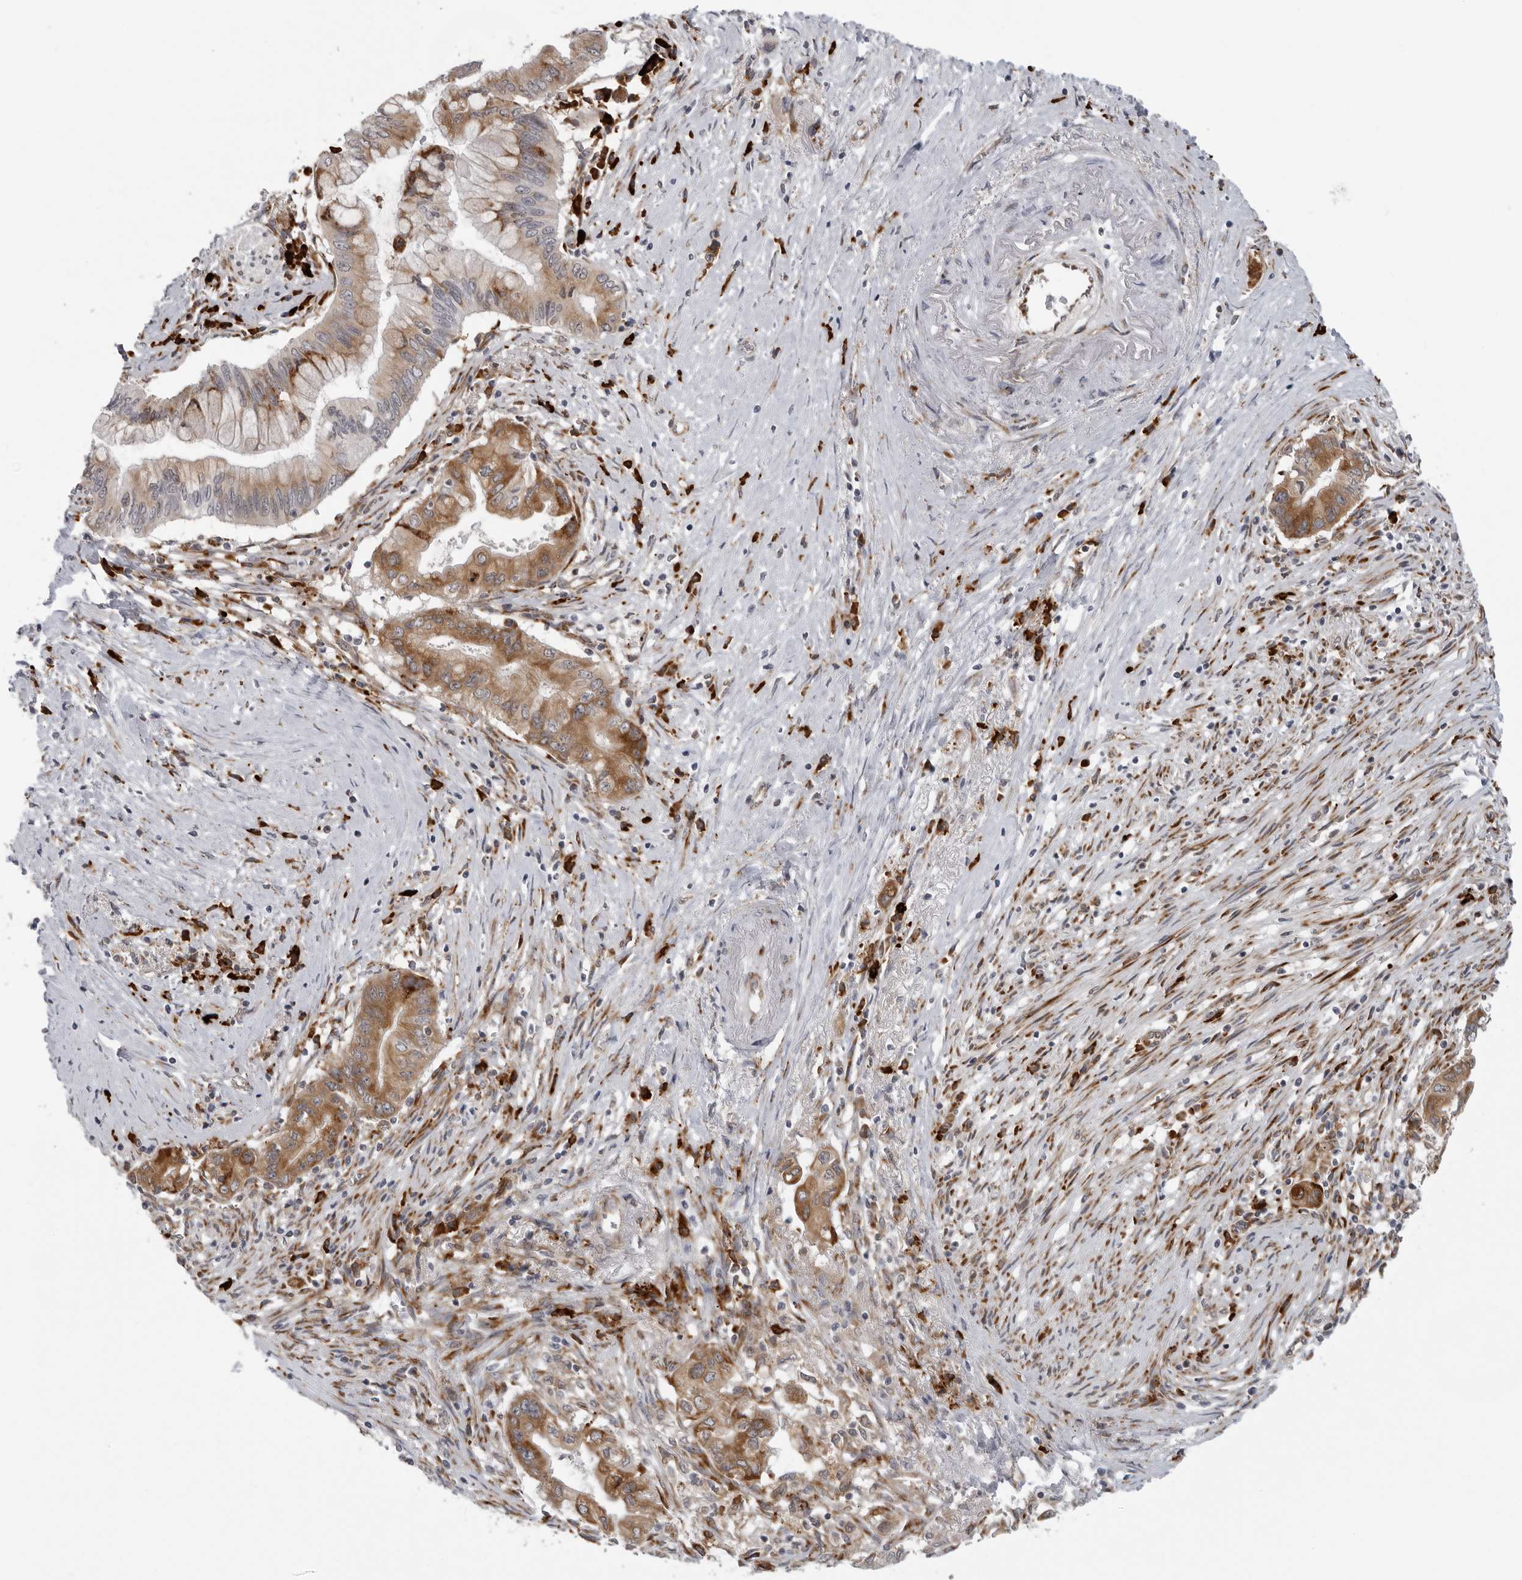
{"staining": {"intensity": "moderate", "quantity": ">75%", "location": "cytoplasmic/membranous"}, "tissue": "pancreatic cancer", "cell_type": "Tumor cells", "image_type": "cancer", "snomed": [{"axis": "morphology", "description": "Adenocarcinoma, NOS"}, {"axis": "topography", "description": "Pancreas"}], "caption": "Pancreatic cancer (adenocarcinoma) was stained to show a protein in brown. There is medium levels of moderate cytoplasmic/membranous positivity in approximately >75% of tumor cells.", "gene": "ALPK2", "patient": {"sex": "male", "age": 78}}